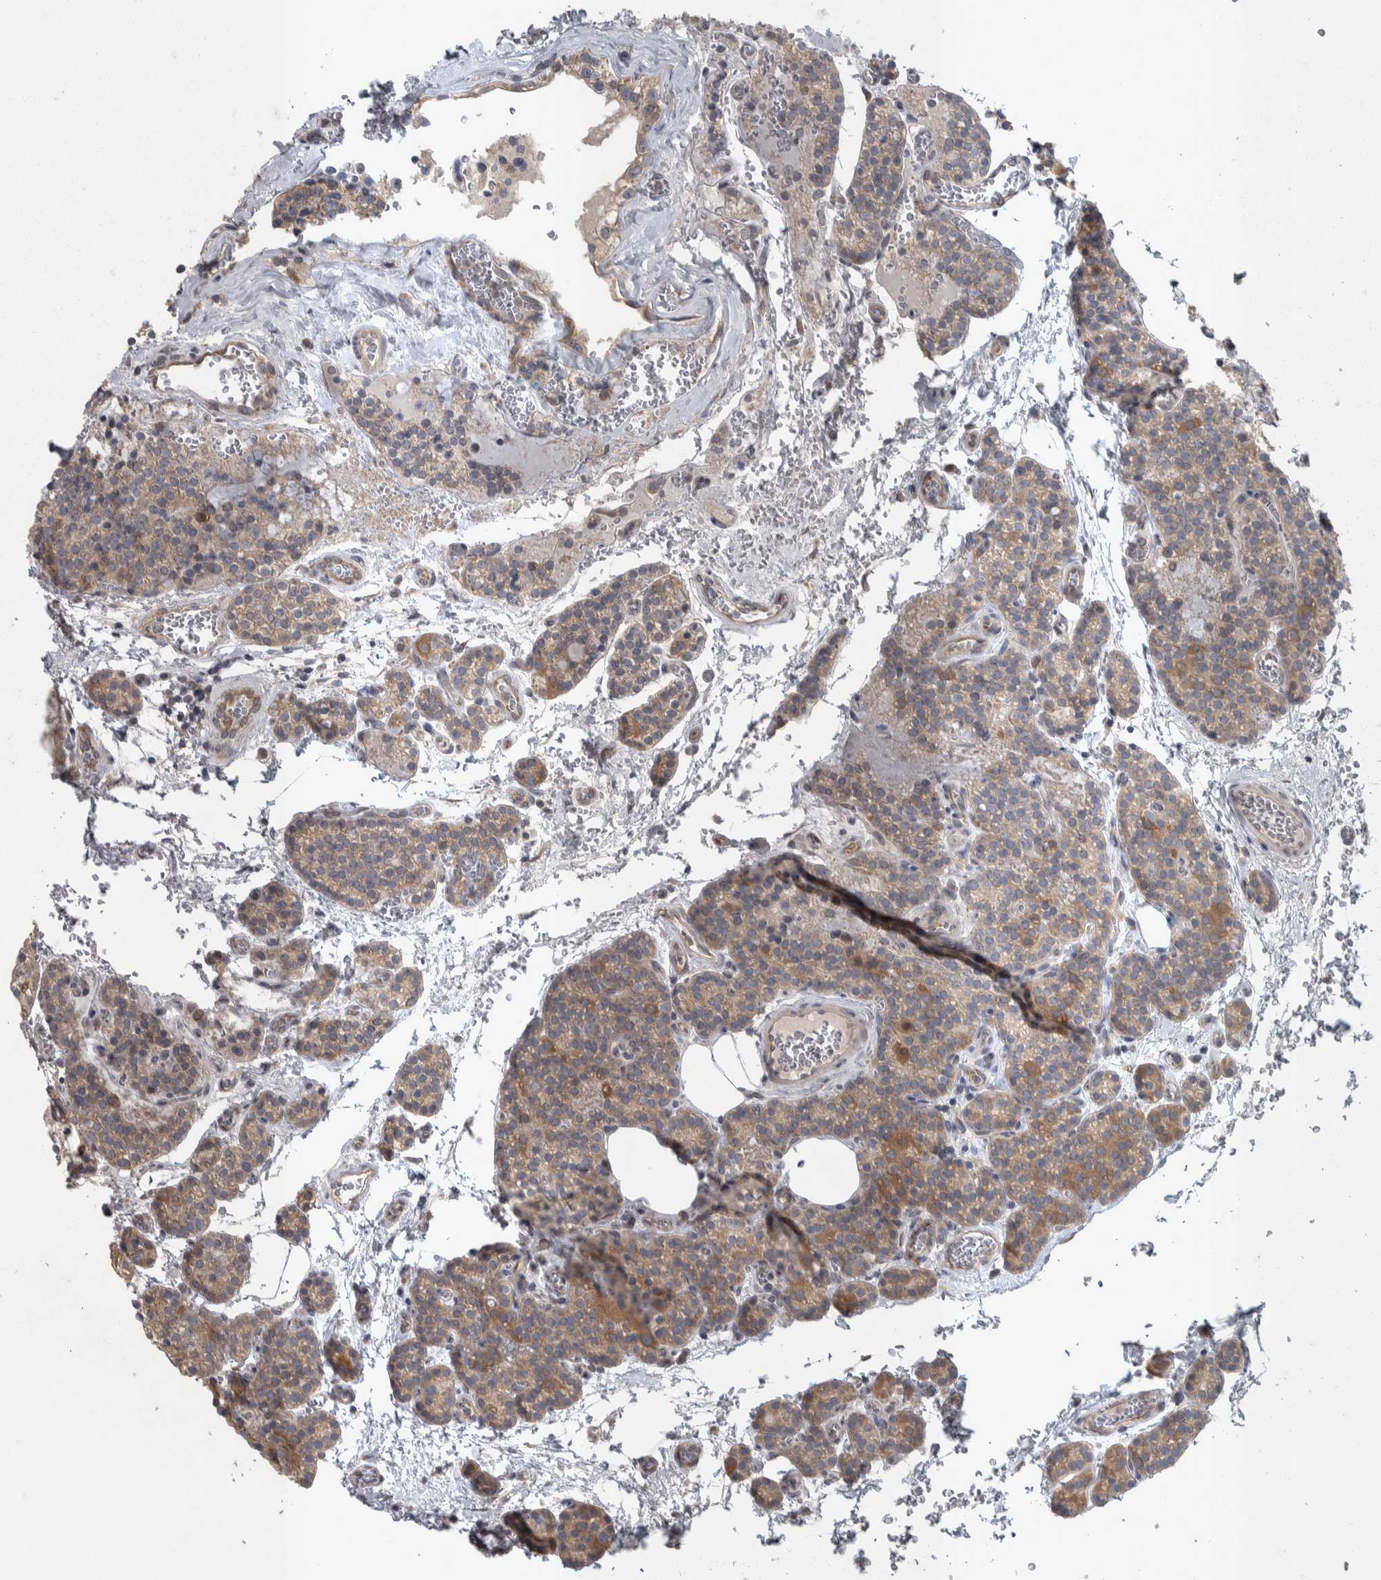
{"staining": {"intensity": "moderate", "quantity": ">75%", "location": "cytoplasmic/membranous"}, "tissue": "parathyroid gland", "cell_type": "Glandular cells", "image_type": "normal", "snomed": [{"axis": "morphology", "description": "Normal tissue, NOS"}, {"axis": "topography", "description": "Parathyroid gland"}], "caption": "The immunohistochemical stain shows moderate cytoplasmic/membranous staining in glandular cells of unremarkable parathyroid gland.", "gene": "SRP68", "patient": {"sex": "female", "age": 64}}